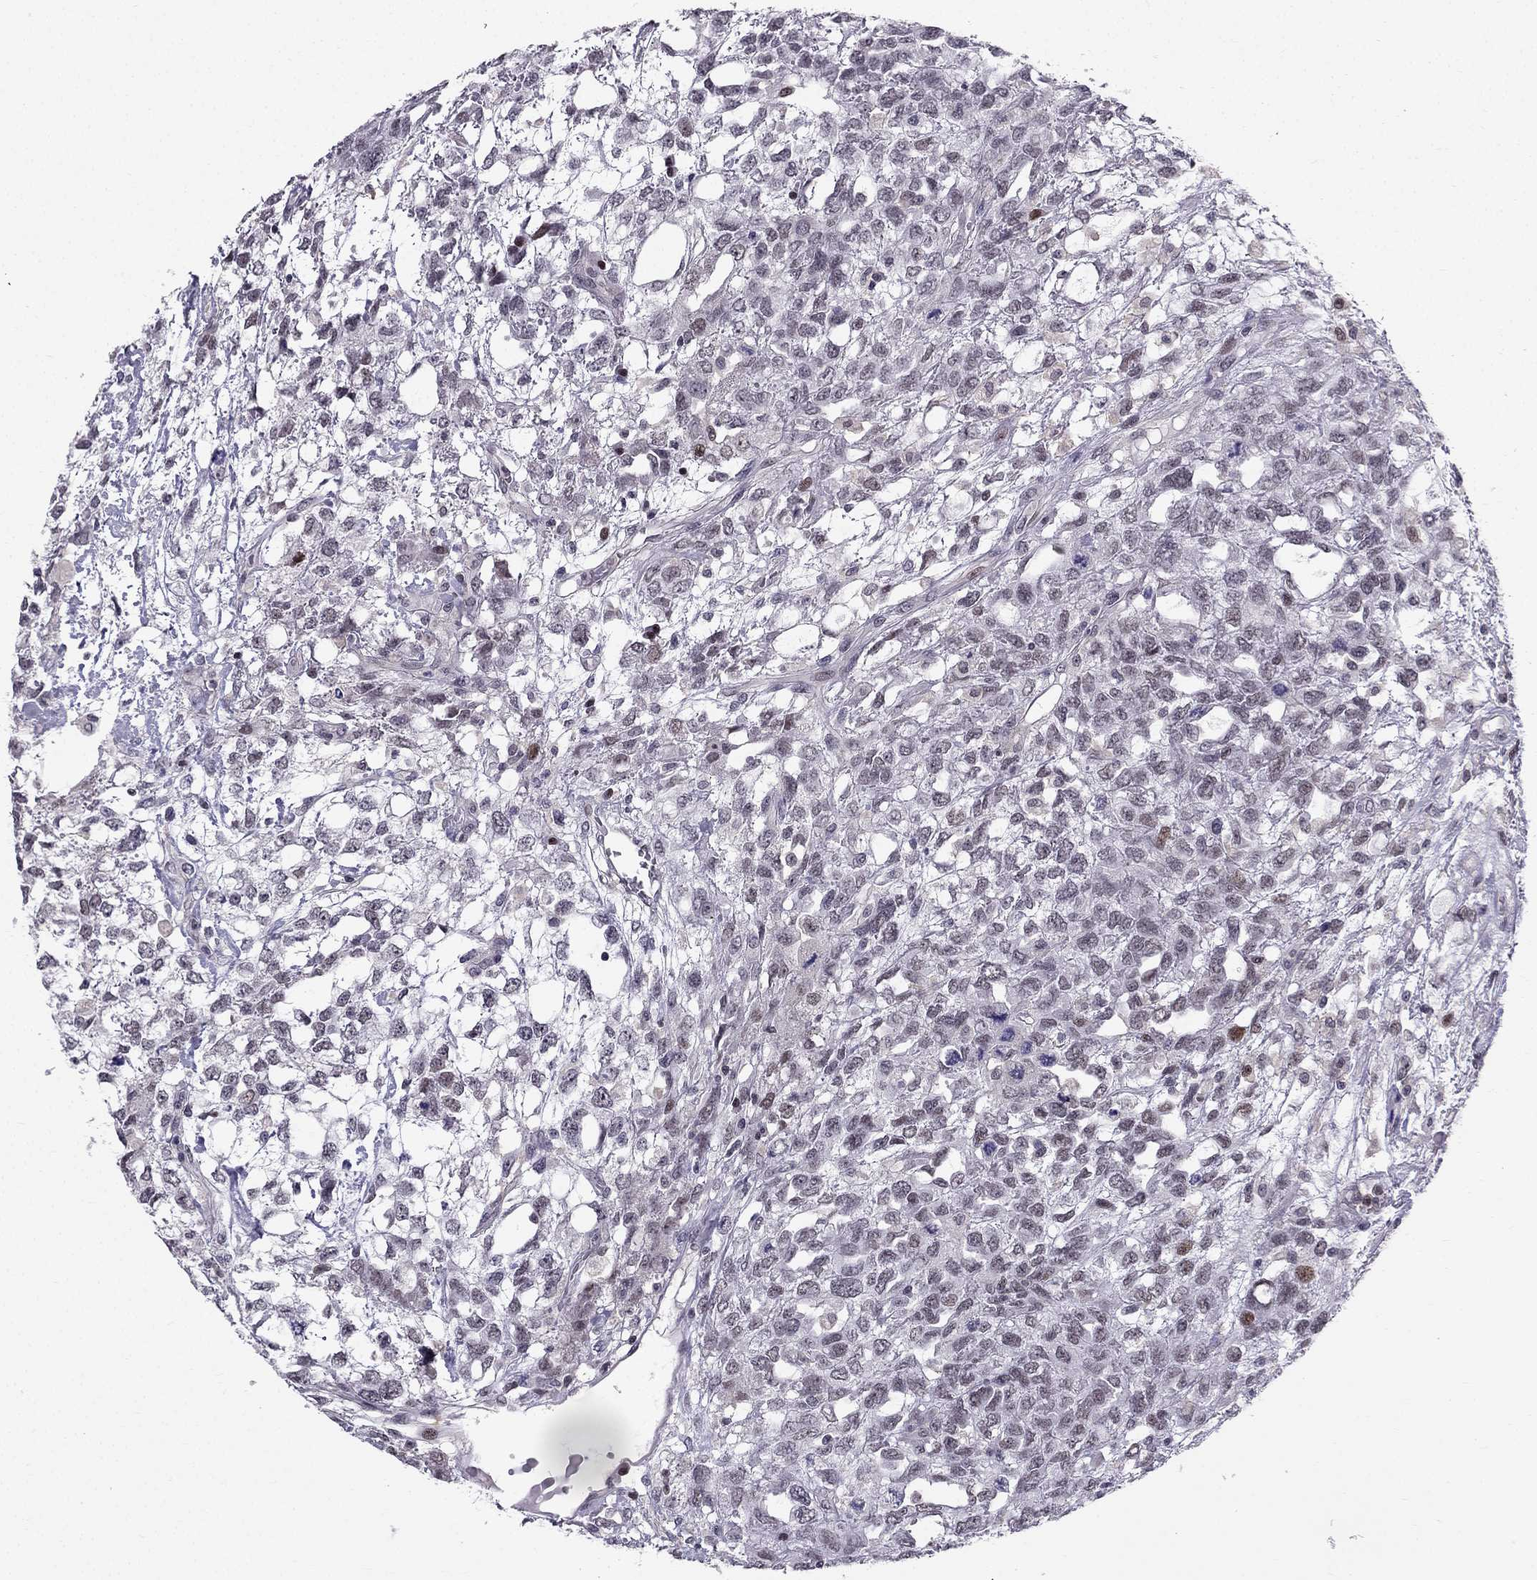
{"staining": {"intensity": "negative", "quantity": "none", "location": "none"}, "tissue": "testis cancer", "cell_type": "Tumor cells", "image_type": "cancer", "snomed": [{"axis": "morphology", "description": "Seminoma, NOS"}, {"axis": "topography", "description": "Testis"}], "caption": "The IHC photomicrograph has no significant positivity in tumor cells of testis cancer (seminoma) tissue.", "gene": "RPRD2", "patient": {"sex": "male", "age": 52}}